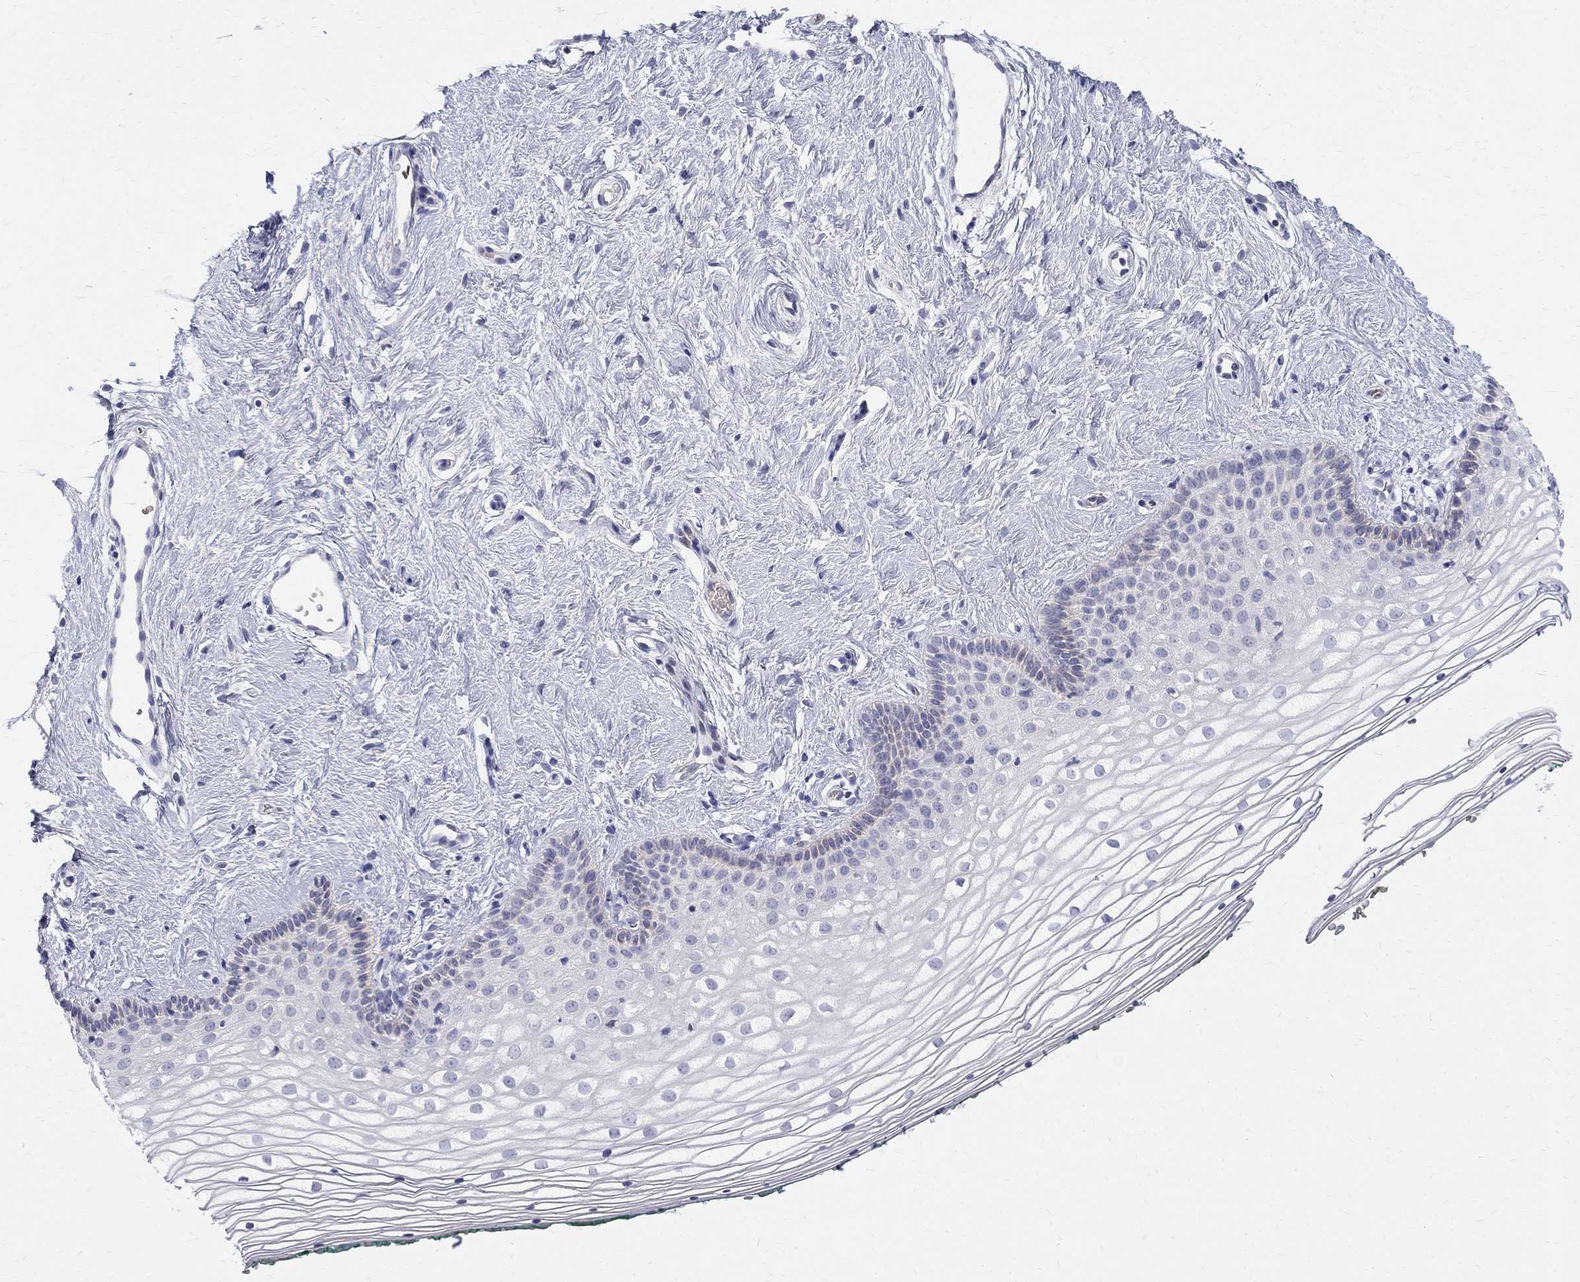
{"staining": {"intensity": "negative", "quantity": "none", "location": "none"}, "tissue": "vagina", "cell_type": "Squamous epithelial cells", "image_type": "normal", "snomed": [{"axis": "morphology", "description": "Normal tissue, NOS"}, {"axis": "topography", "description": "Vagina"}], "caption": "A micrograph of human vagina is negative for staining in squamous epithelial cells. The staining was performed using DAB (3,3'-diaminobenzidine) to visualize the protein expression in brown, while the nuclei were stained in blue with hematoxylin (Magnification: 20x).", "gene": "AGER", "patient": {"sex": "female", "age": 36}}